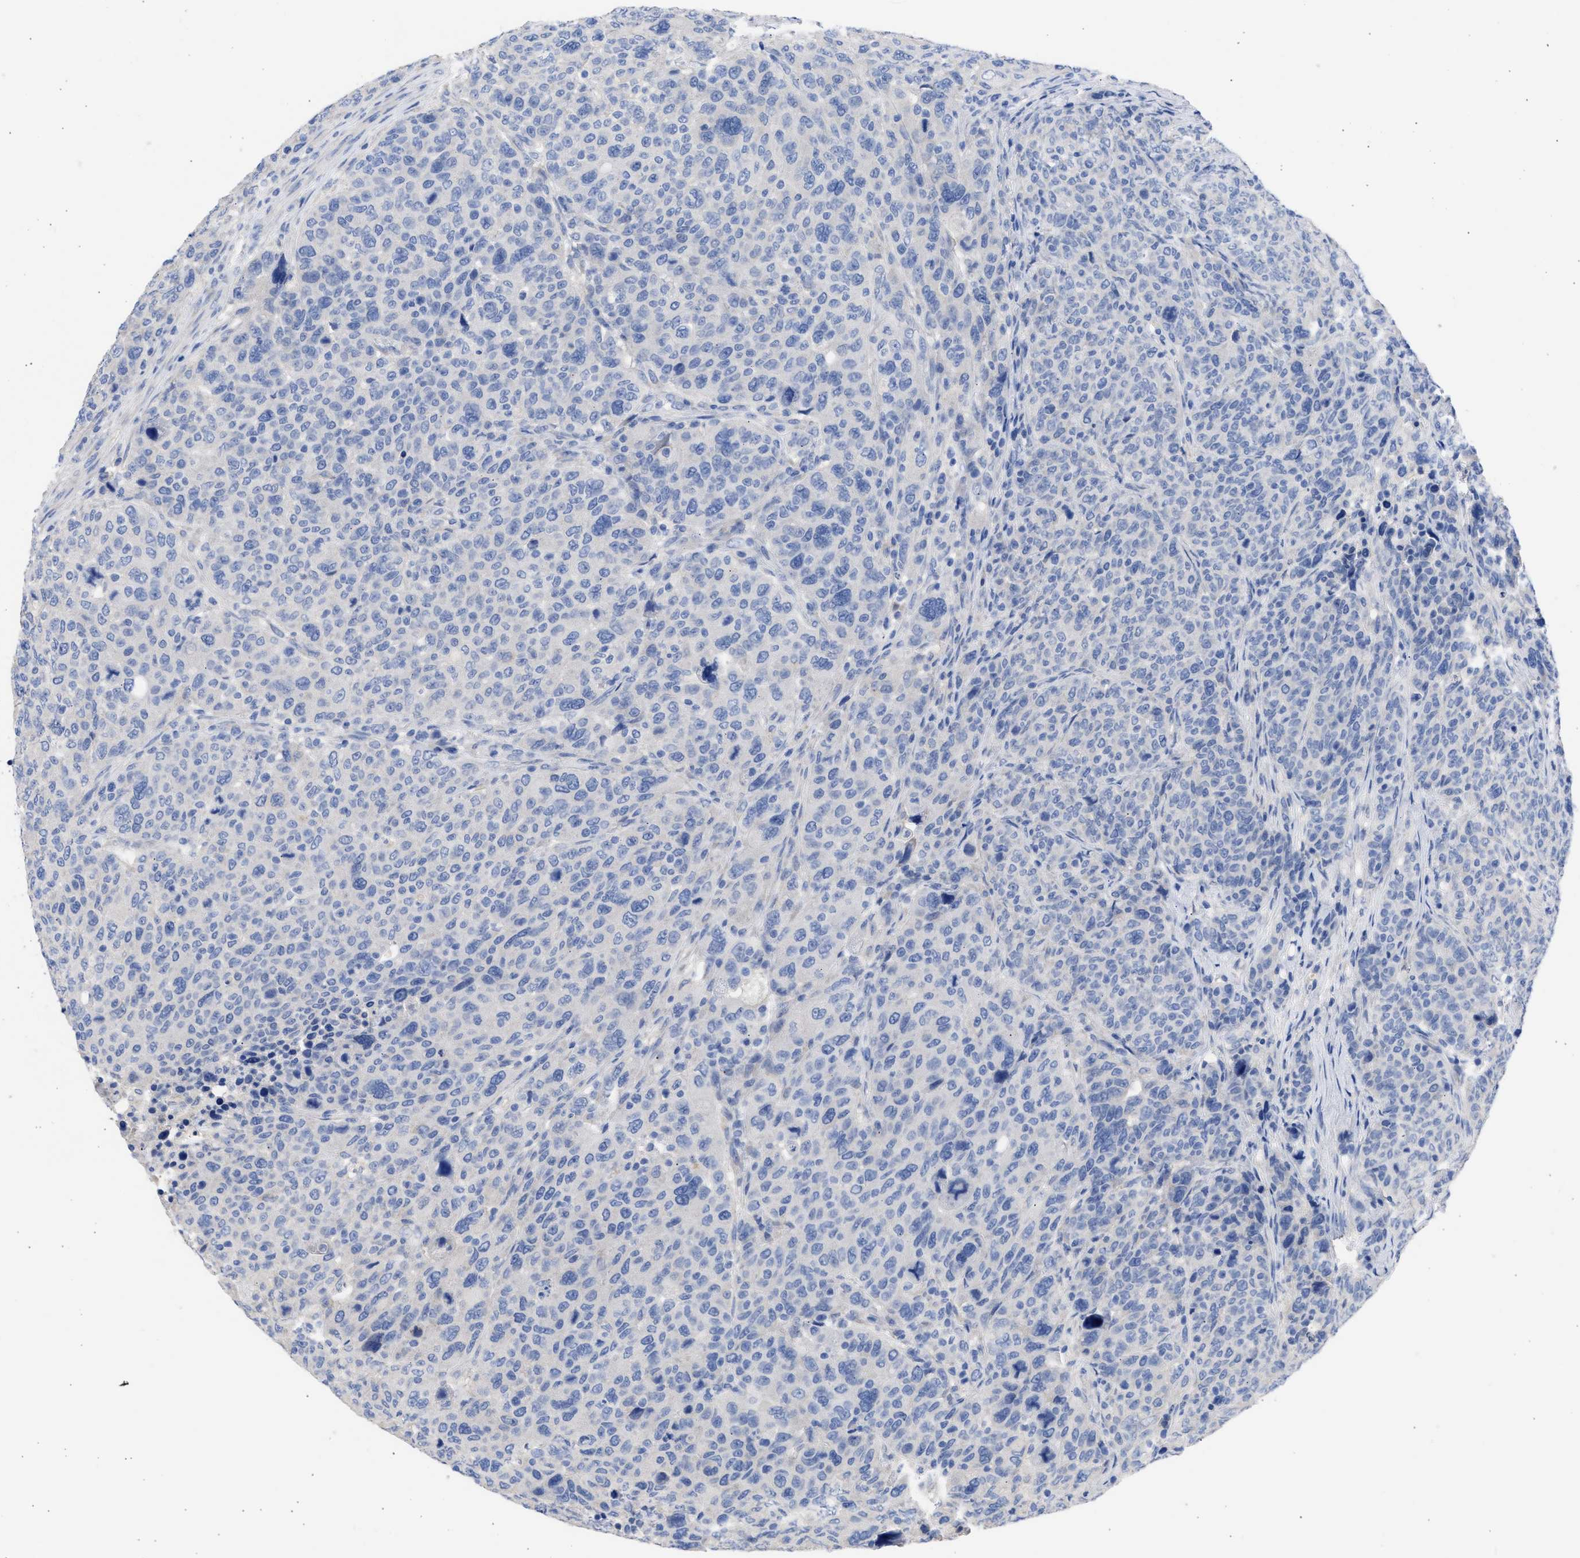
{"staining": {"intensity": "negative", "quantity": "none", "location": "none"}, "tissue": "breast cancer", "cell_type": "Tumor cells", "image_type": "cancer", "snomed": [{"axis": "morphology", "description": "Duct carcinoma"}, {"axis": "topography", "description": "Breast"}], "caption": "This is an IHC histopathology image of breast cancer (intraductal carcinoma). There is no staining in tumor cells.", "gene": "RSPH1", "patient": {"sex": "female", "age": 37}}